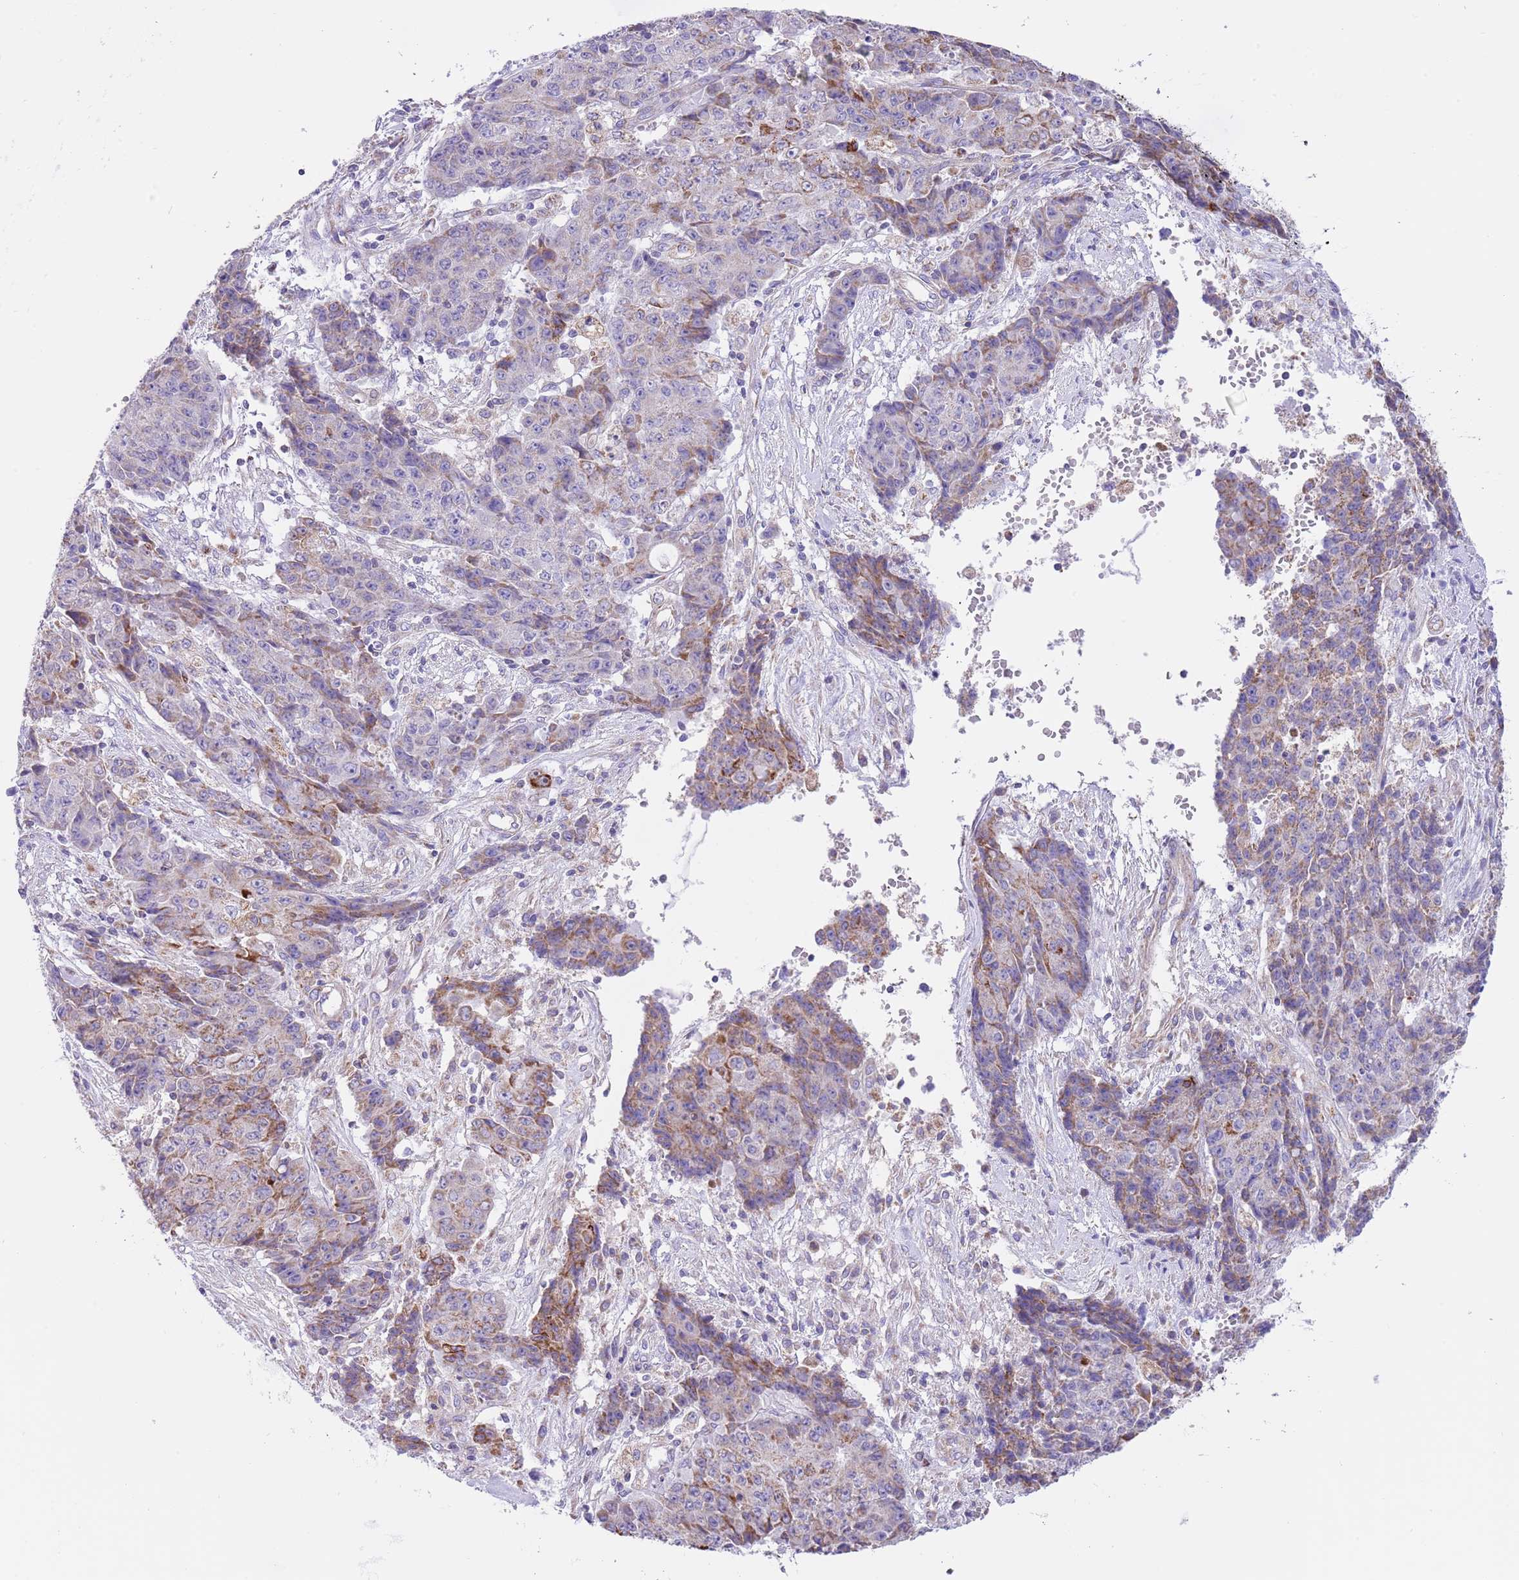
{"staining": {"intensity": "moderate", "quantity": "<25%", "location": "cytoplasmic/membranous"}, "tissue": "ovarian cancer", "cell_type": "Tumor cells", "image_type": "cancer", "snomed": [{"axis": "morphology", "description": "Carcinoma, endometroid"}, {"axis": "topography", "description": "Ovary"}], "caption": "The histopathology image exhibits immunohistochemical staining of ovarian cancer. There is moderate cytoplasmic/membranous positivity is appreciated in approximately <25% of tumor cells.", "gene": "SS18L2", "patient": {"sex": "female", "age": 42}}